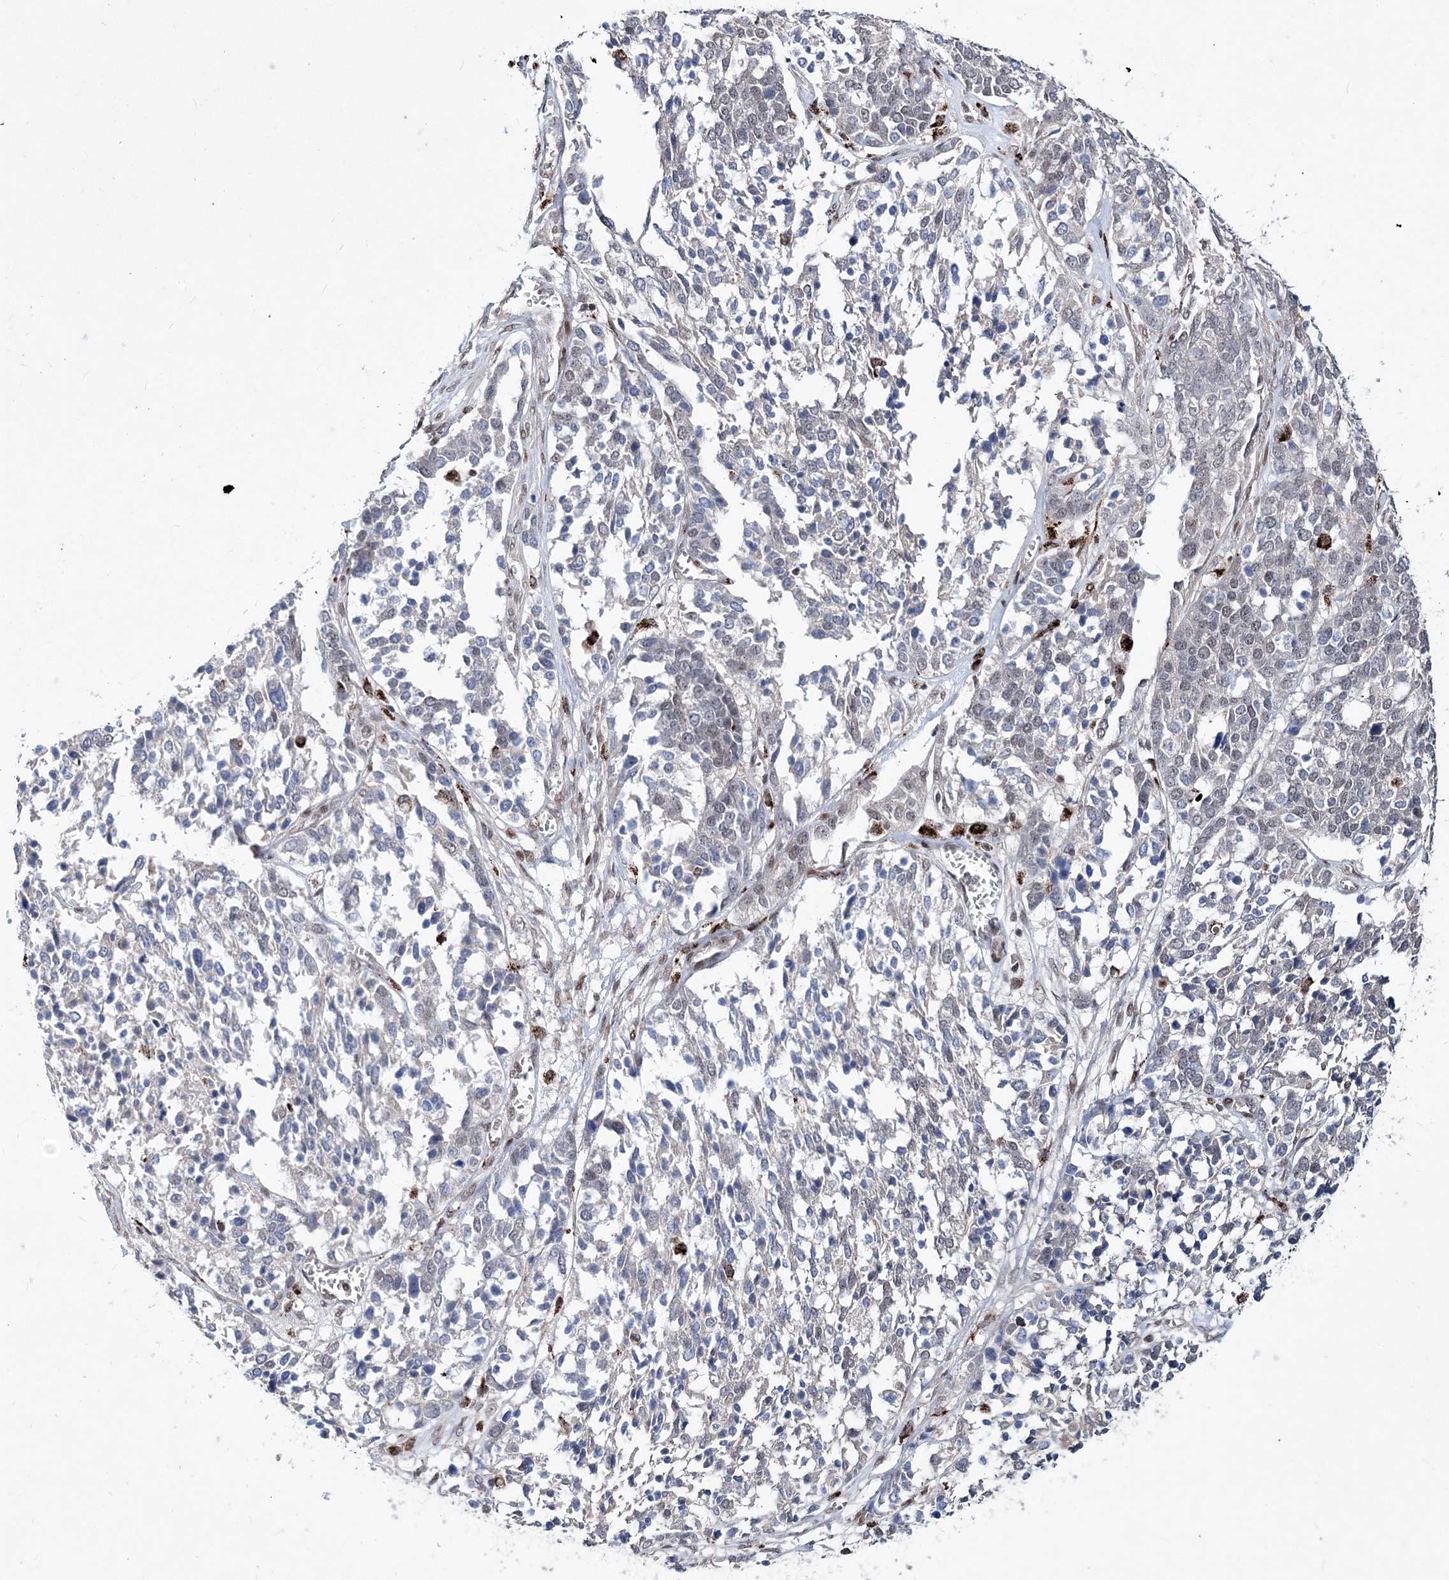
{"staining": {"intensity": "negative", "quantity": "none", "location": "none"}, "tissue": "ovarian cancer", "cell_type": "Tumor cells", "image_type": "cancer", "snomed": [{"axis": "morphology", "description": "Cystadenocarcinoma, serous, NOS"}, {"axis": "topography", "description": "Ovary"}], "caption": "Tumor cells are negative for protein expression in human ovarian cancer.", "gene": "BOD1L1", "patient": {"sex": "female", "age": 44}}